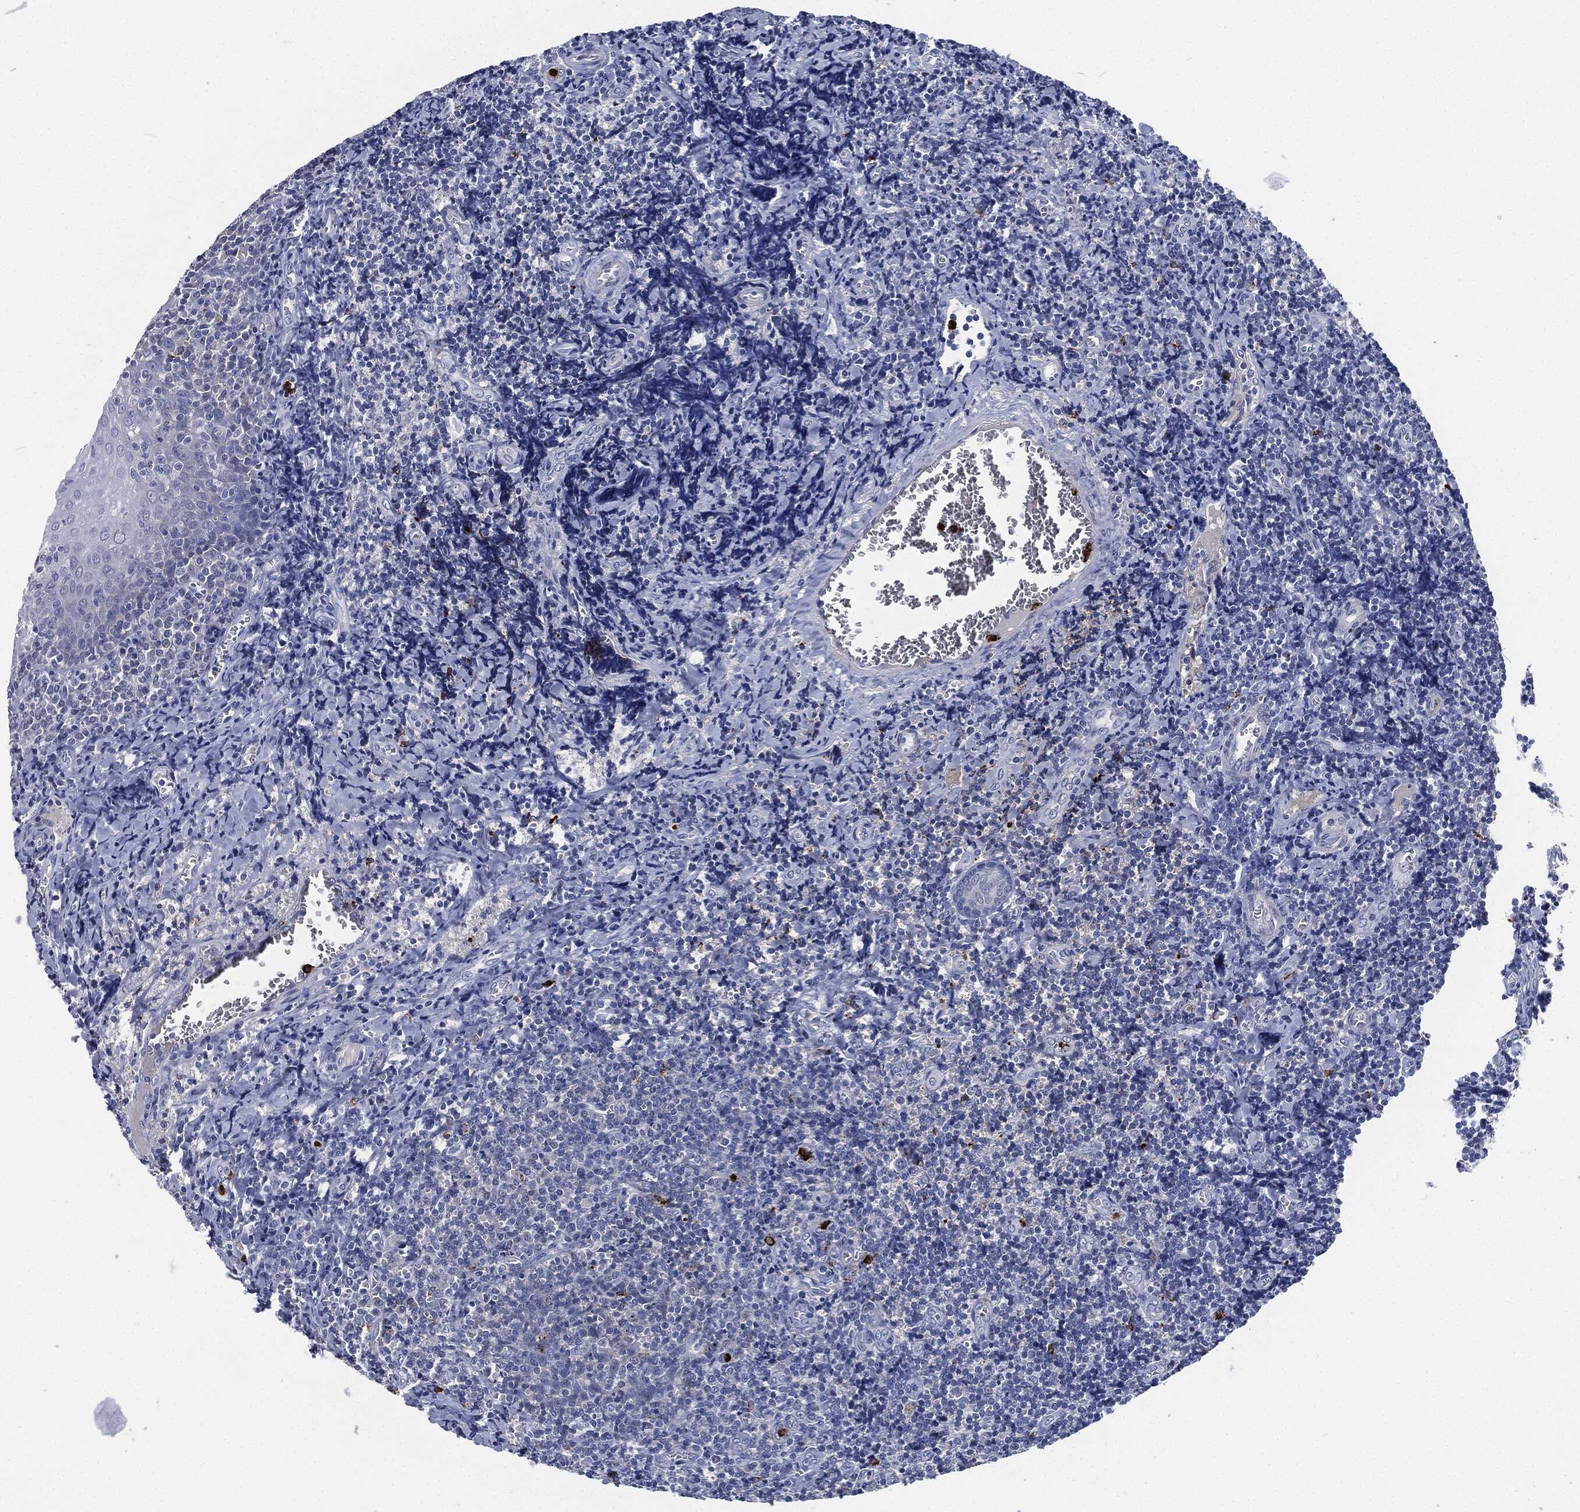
{"staining": {"intensity": "strong", "quantity": "<25%", "location": "cytoplasmic/membranous"}, "tissue": "tonsil", "cell_type": "Germinal center cells", "image_type": "normal", "snomed": [{"axis": "morphology", "description": "Normal tissue, NOS"}, {"axis": "morphology", "description": "Inflammation, NOS"}, {"axis": "topography", "description": "Tonsil"}], "caption": "Strong cytoplasmic/membranous expression for a protein is present in approximately <25% of germinal center cells of unremarkable tonsil using immunohistochemistry.", "gene": "MPO", "patient": {"sex": "female", "age": 31}}